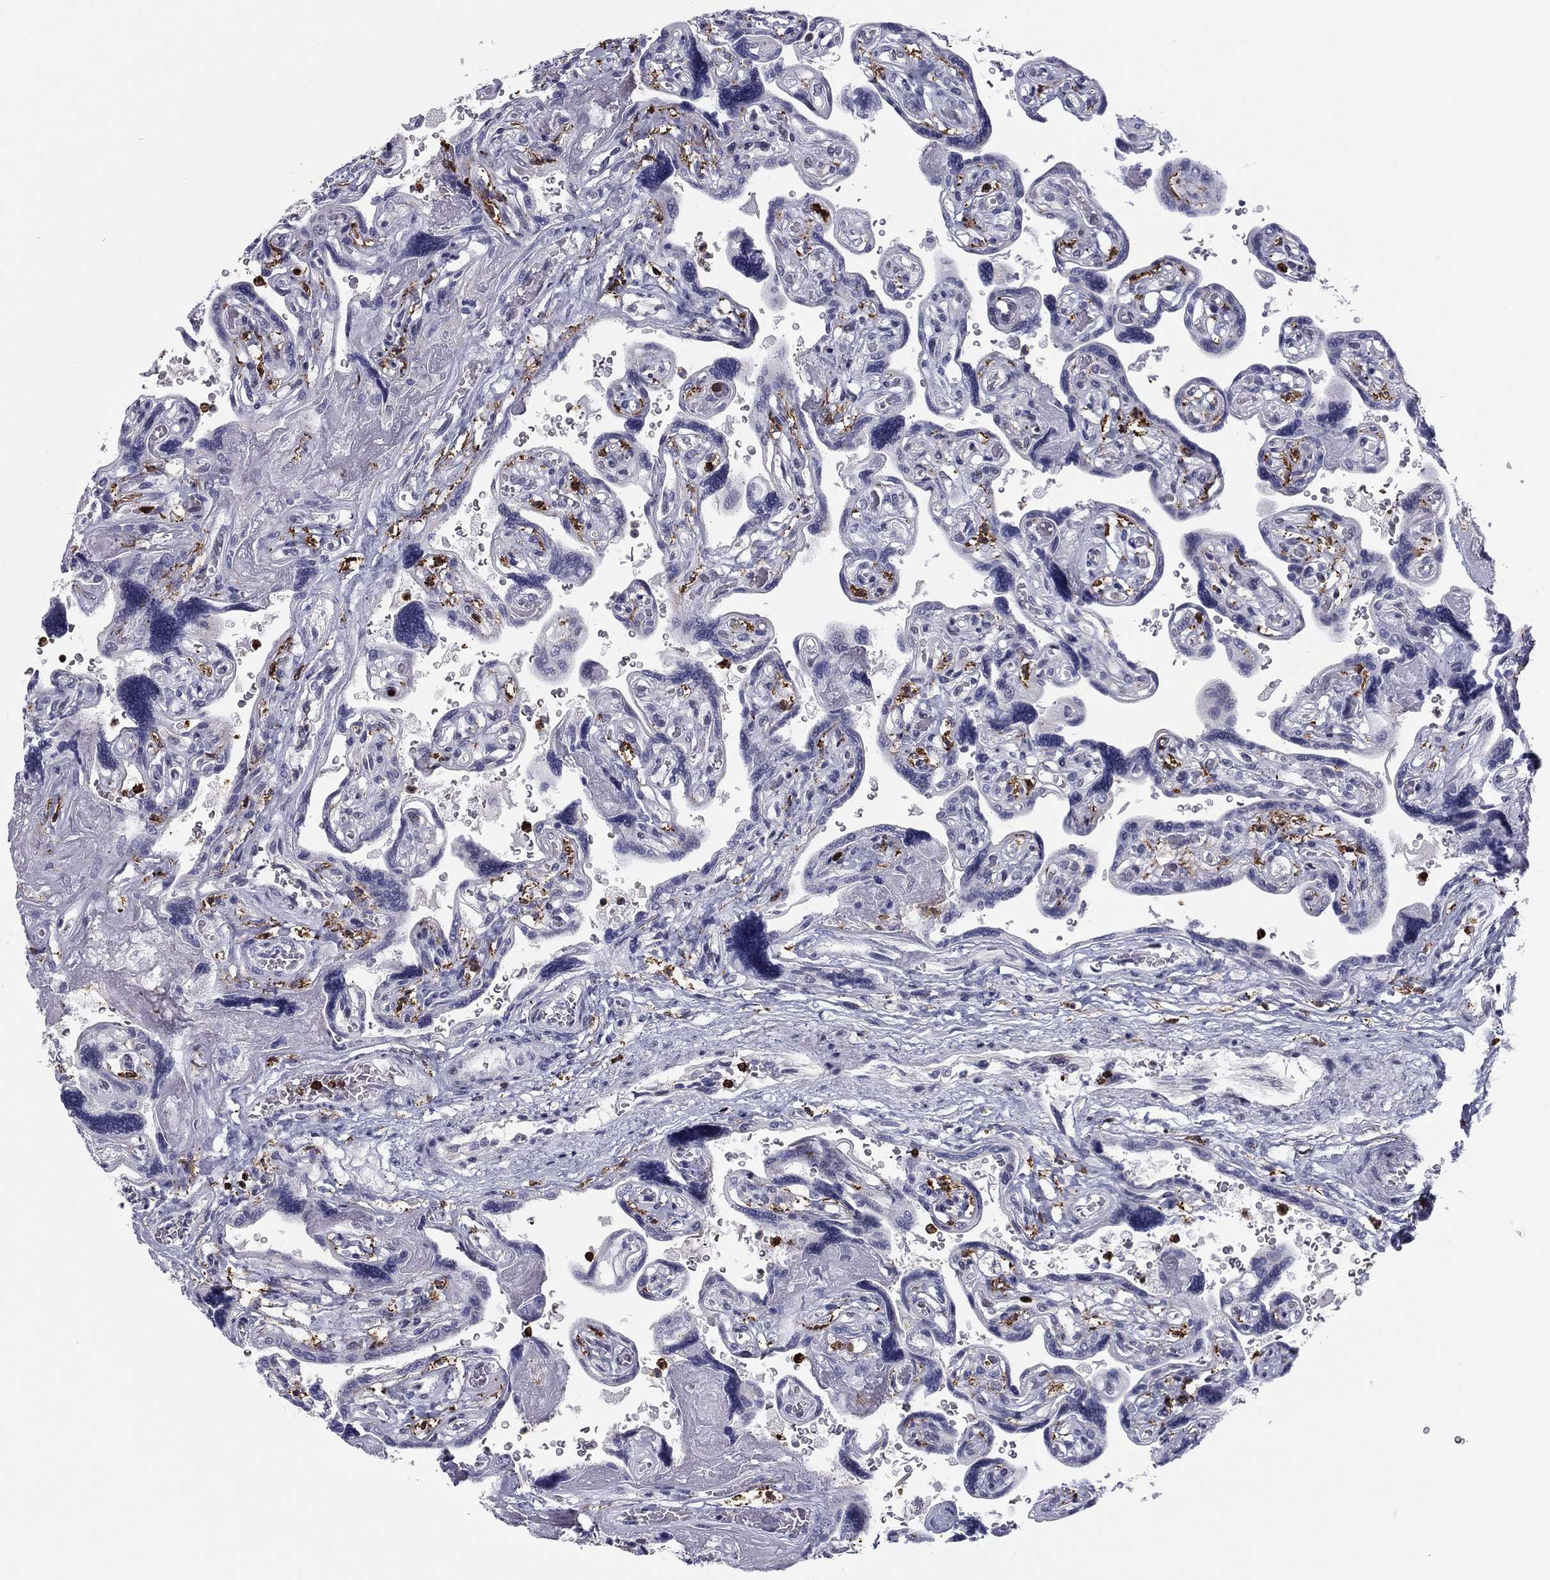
{"staining": {"intensity": "negative", "quantity": "none", "location": "none"}, "tissue": "placenta", "cell_type": "Decidual cells", "image_type": "normal", "snomed": [{"axis": "morphology", "description": "Normal tissue, NOS"}, {"axis": "topography", "description": "Placenta"}], "caption": "A high-resolution image shows IHC staining of benign placenta, which demonstrates no significant expression in decidual cells. Brightfield microscopy of IHC stained with DAB (3,3'-diaminobenzidine) (brown) and hematoxylin (blue), captured at high magnification.", "gene": "ARHGAP27", "patient": {"sex": "female", "age": 32}}